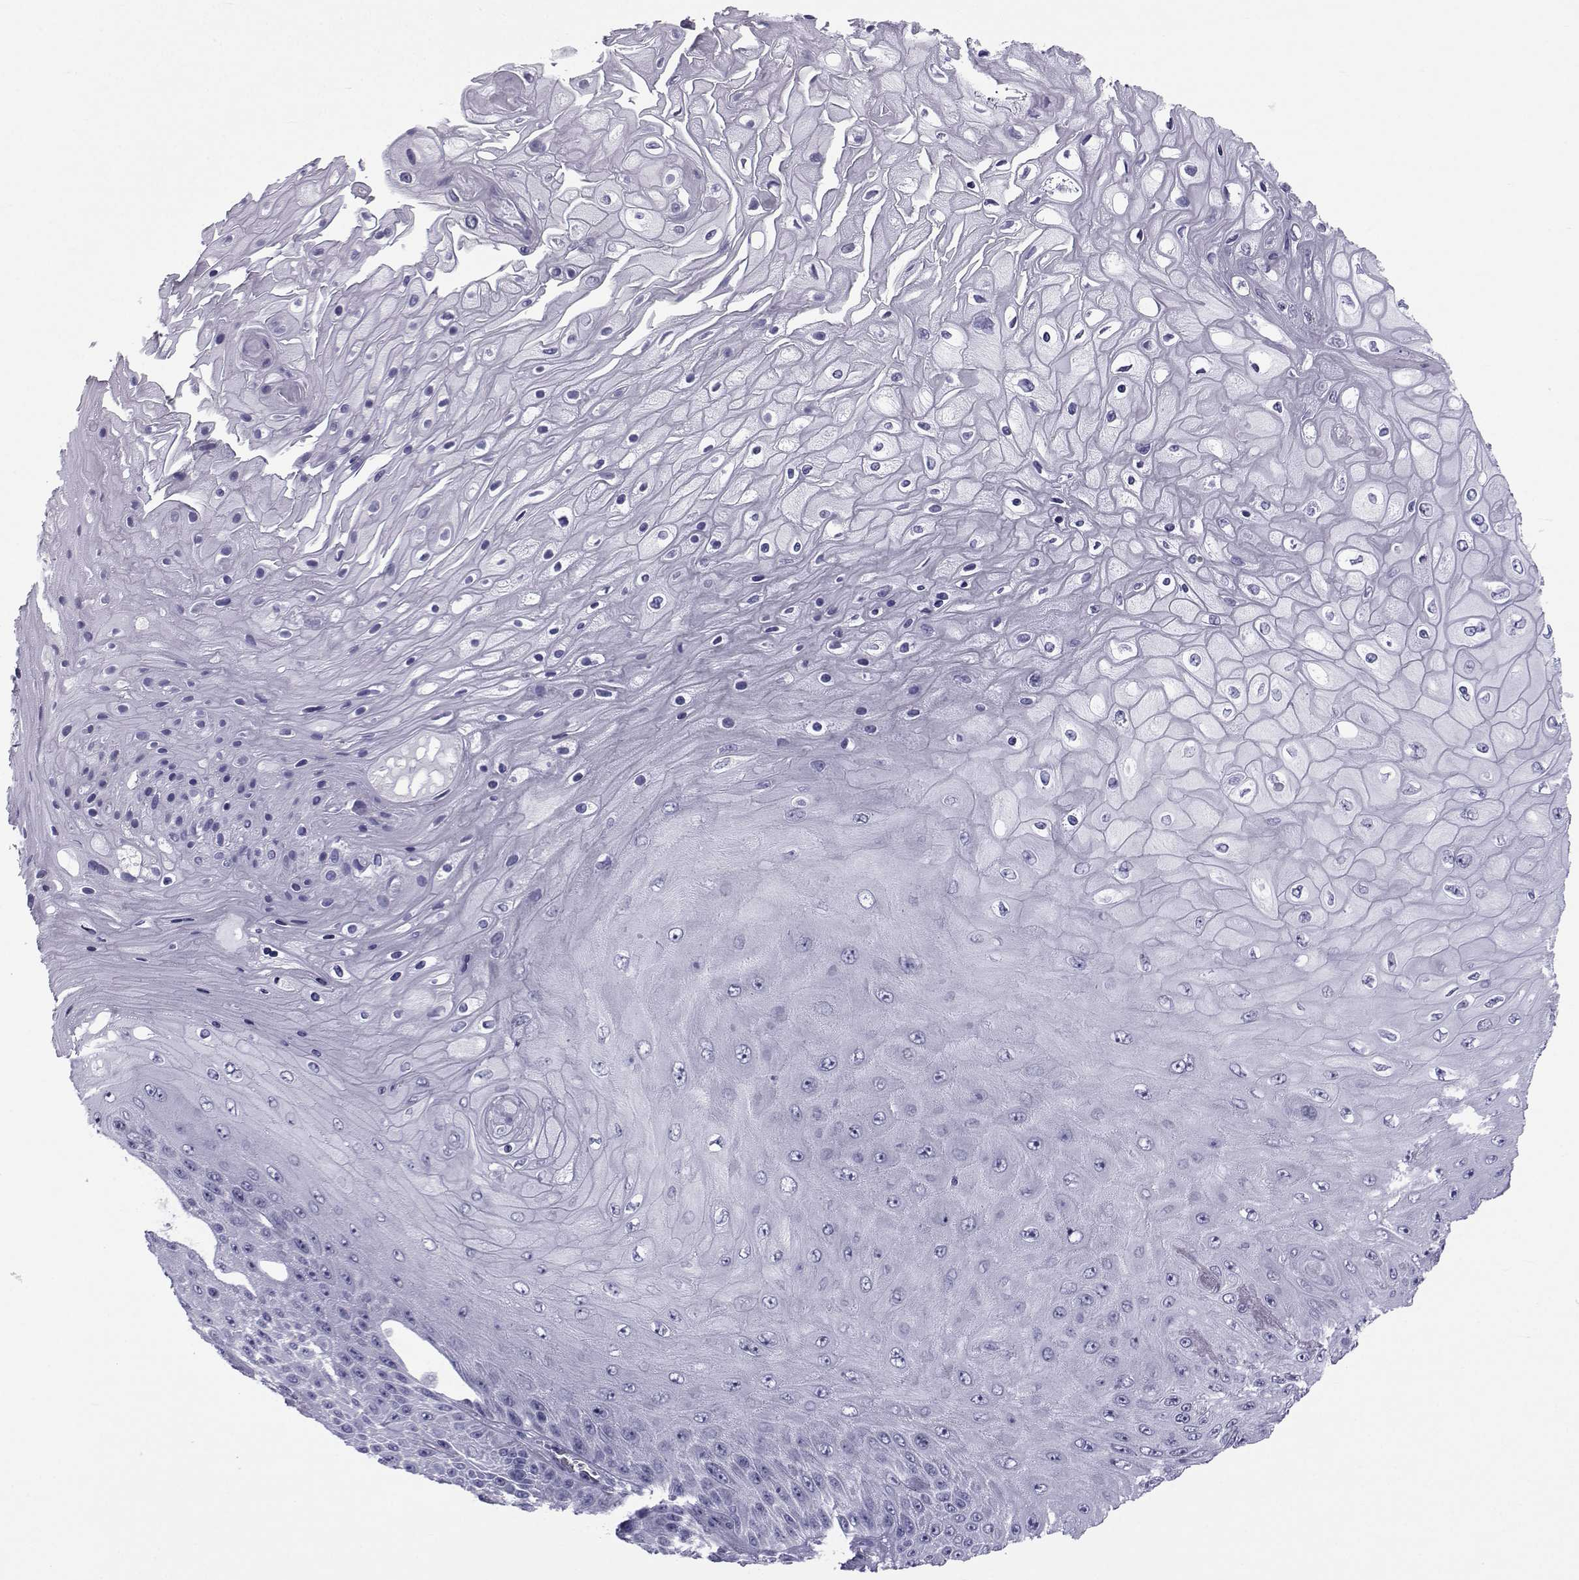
{"staining": {"intensity": "negative", "quantity": "none", "location": "none"}, "tissue": "skin cancer", "cell_type": "Tumor cells", "image_type": "cancer", "snomed": [{"axis": "morphology", "description": "Squamous cell carcinoma, NOS"}, {"axis": "topography", "description": "Skin"}], "caption": "Skin squamous cell carcinoma was stained to show a protein in brown. There is no significant staining in tumor cells.", "gene": "SPANXD", "patient": {"sex": "male", "age": 62}}